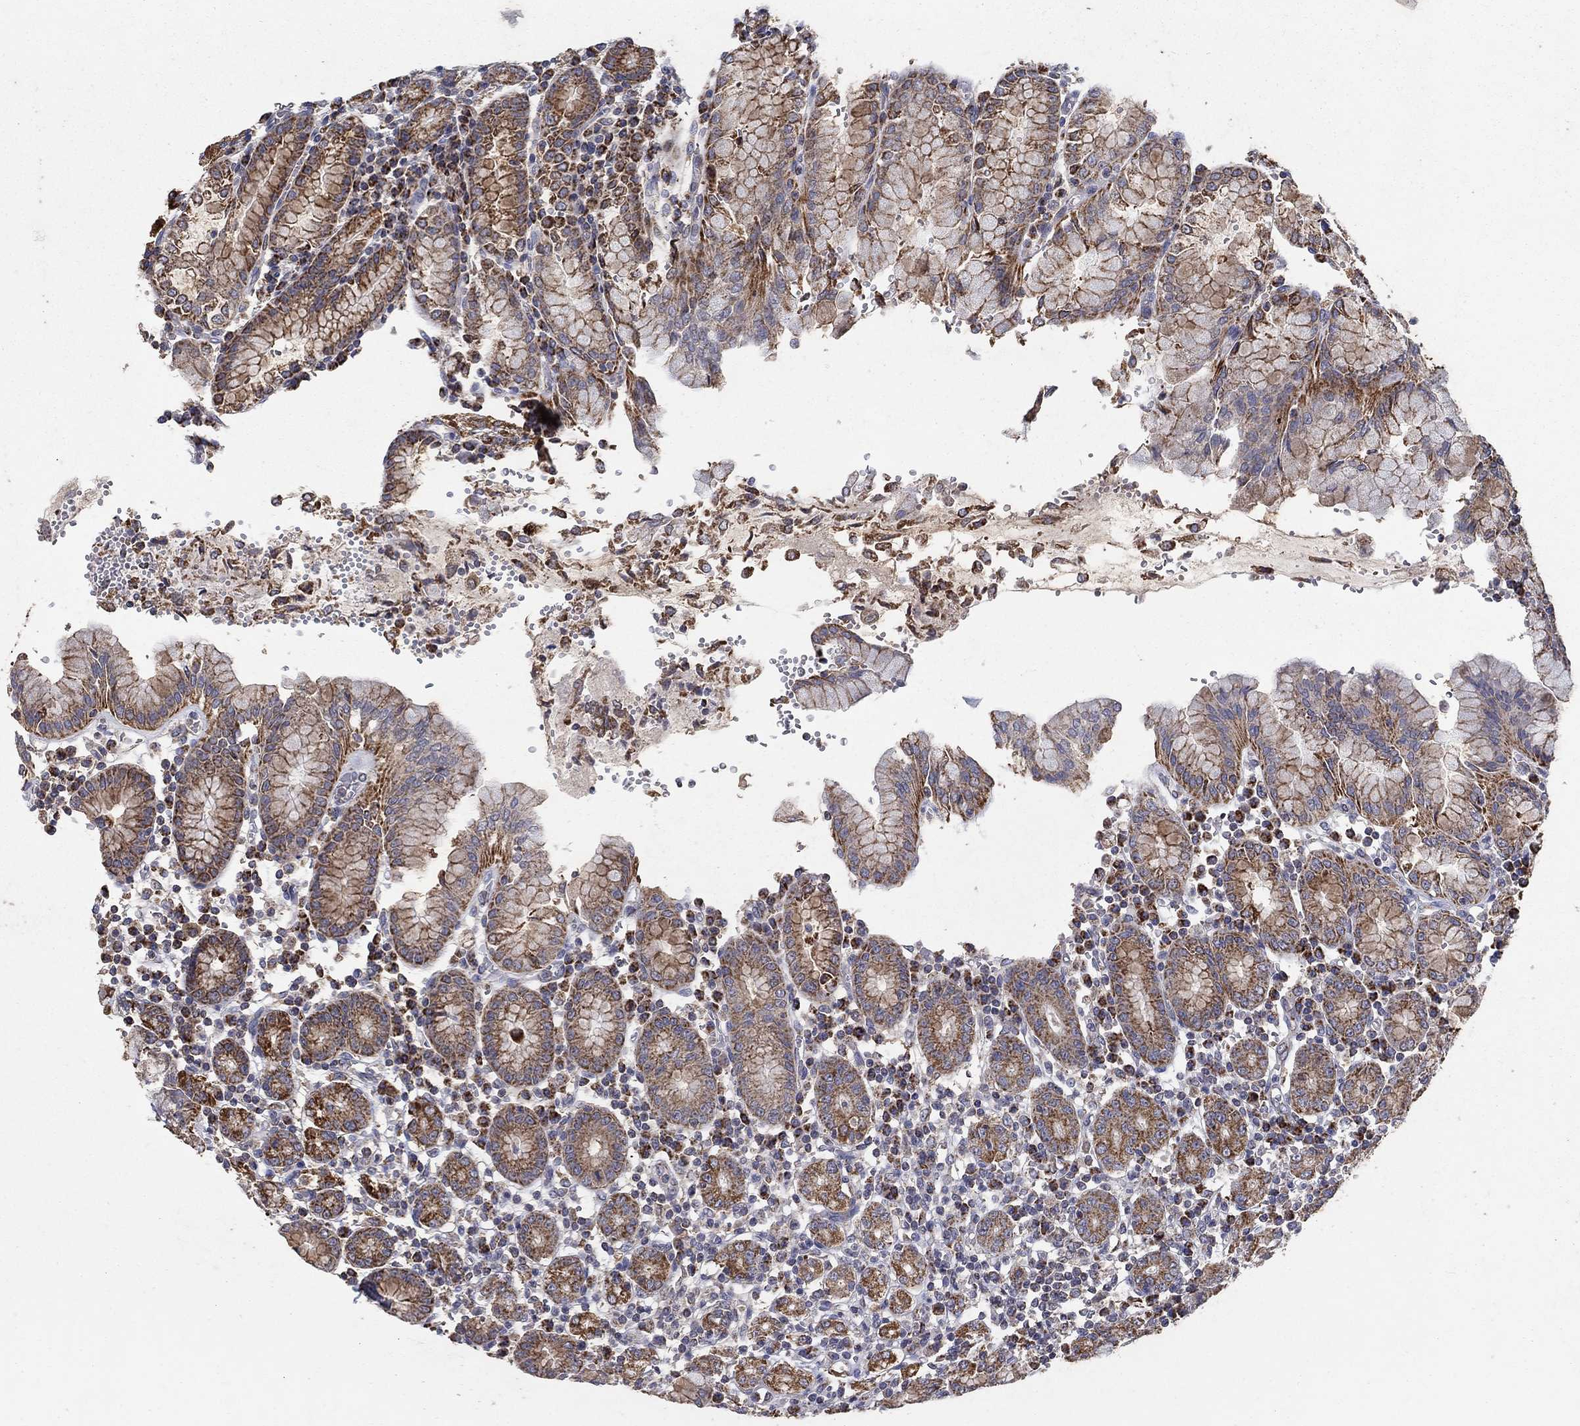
{"staining": {"intensity": "strong", "quantity": "25%-75%", "location": "cytoplasmic/membranous"}, "tissue": "stomach", "cell_type": "Glandular cells", "image_type": "normal", "snomed": [{"axis": "morphology", "description": "Normal tissue, NOS"}, {"axis": "topography", "description": "Stomach, upper"}, {"axis": "topography", "description": "Stomach"}], "caption": "Immunohistochemical staining of unremarkable stomach displays strong cytoplasmic/membranous protein staining in about 25%-75% of glandular cells. Using DAB (brown) and hematoxylin (blue) stains, captured at high magnification using brightfield microscopy.", "gene": "GPSM1", "patient": {"sex": "male", "age": 62}}